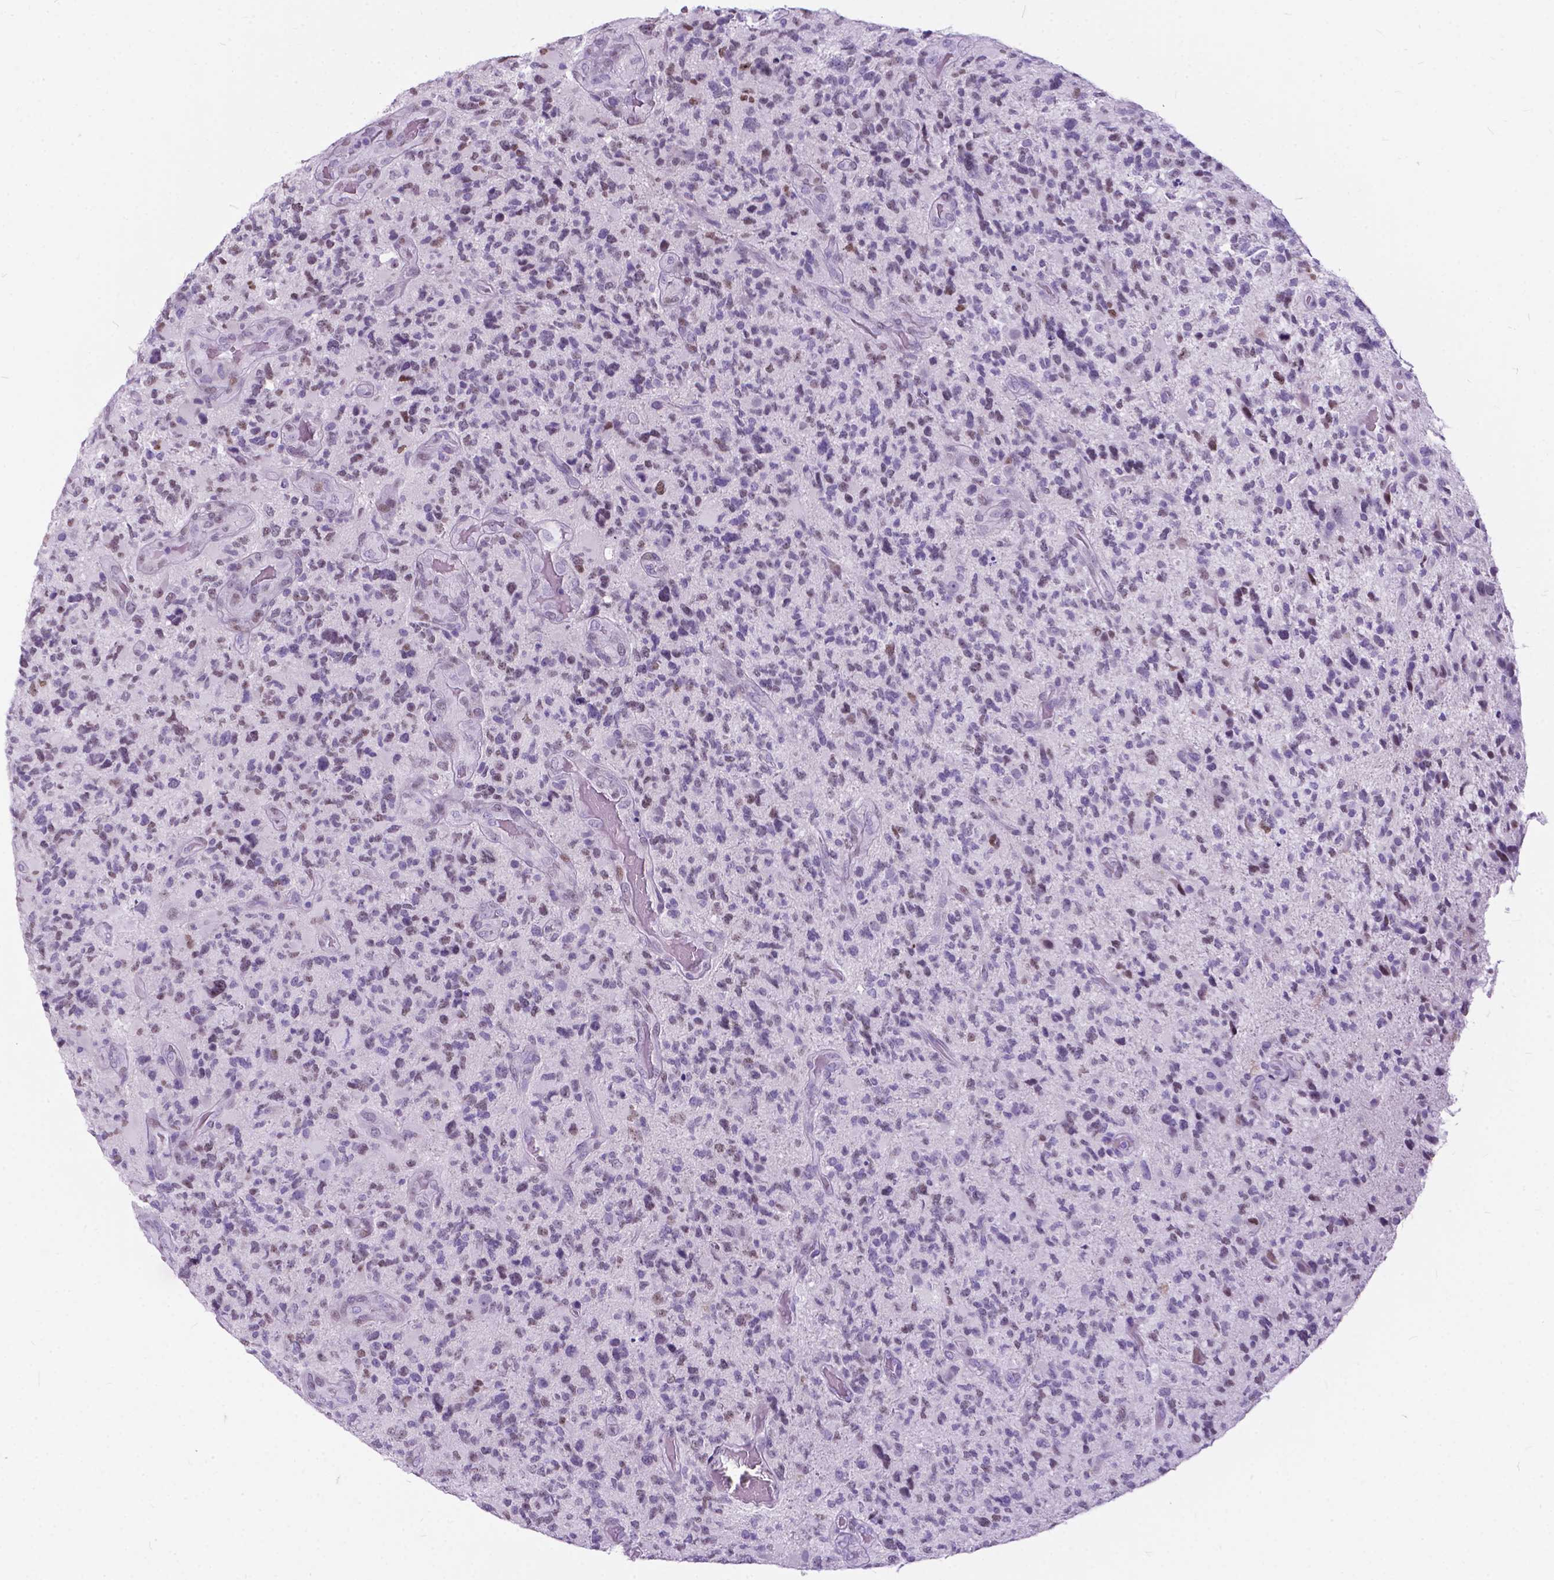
{"staining": {"intensity": "negative", "quantity": "none", "location": "none"}, "tissue": "glioma", "cell_type": "Tumor cells", "image_type": "cancer", "snomed": [{"axis": "morphology", "description": "Glioma, malignant, High grade"}, {"axis": "topography", "description": "Brain"}], "caption": "The histopathology image shows no significant expression in tumor cells of glioma. (Stains: DAB IHC with hematoxylin counter stain, Microscopy: brightfield microscopy at high magnification).", "gene": "BSND", "patient": {"sex": "female", "age": 71}}